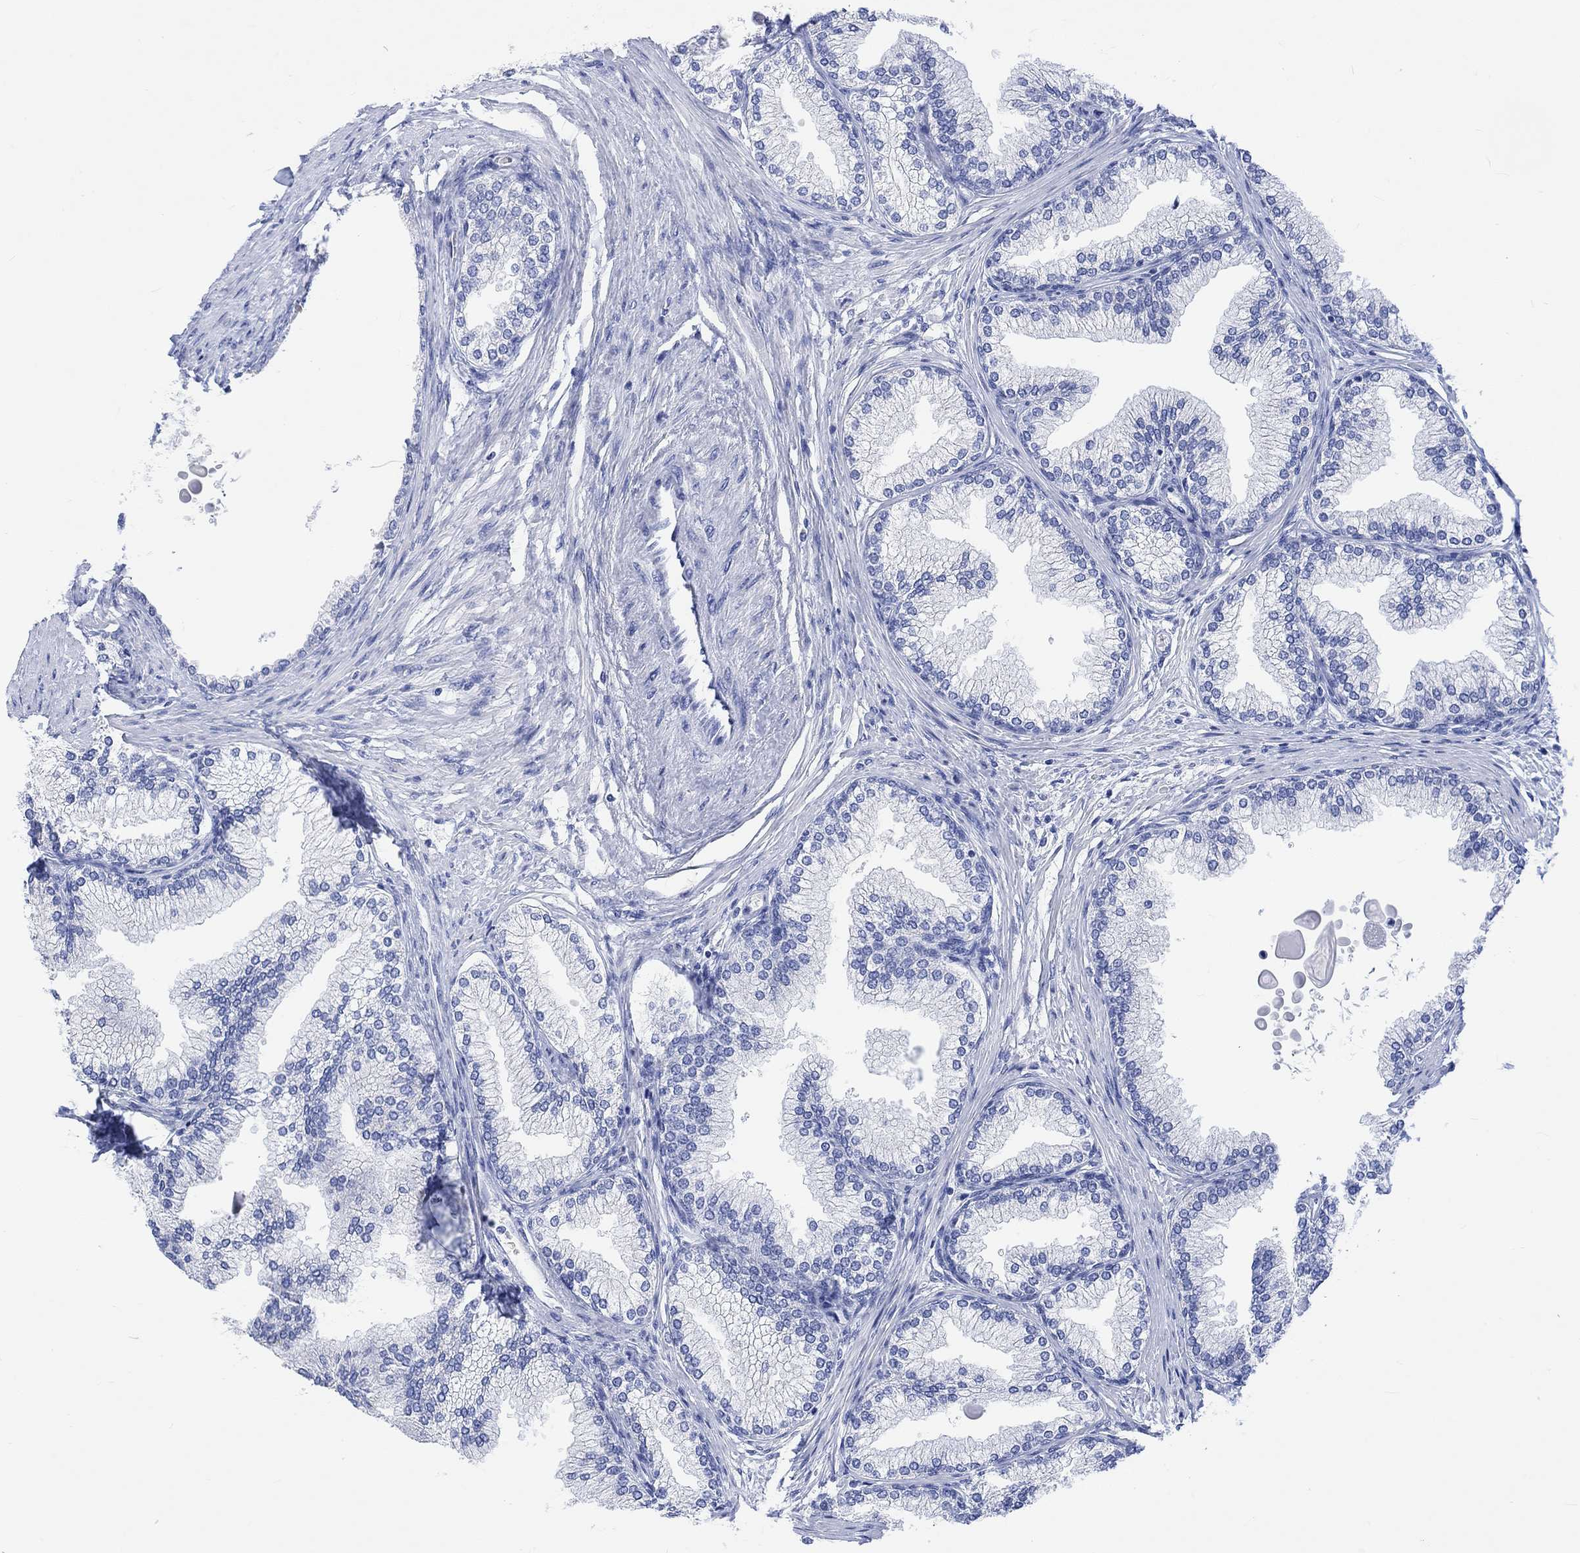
{"staining": {"intensity": "negative", "quantity": "none", "location": "none"}, "tissue": "prostate", "cell_type": "Glandular cells", "image_type": "normal", "snomed": [{"axis": "morphology", "description": "Normal tissue, NOS"}, {"axis": "topography", "description": "Prostate"}], "caption": "Prostate stained for a protein using IHC shows no expression glandular cells.", "gene": "CALCA", "patient": {"sex": "male", "age": 72}}